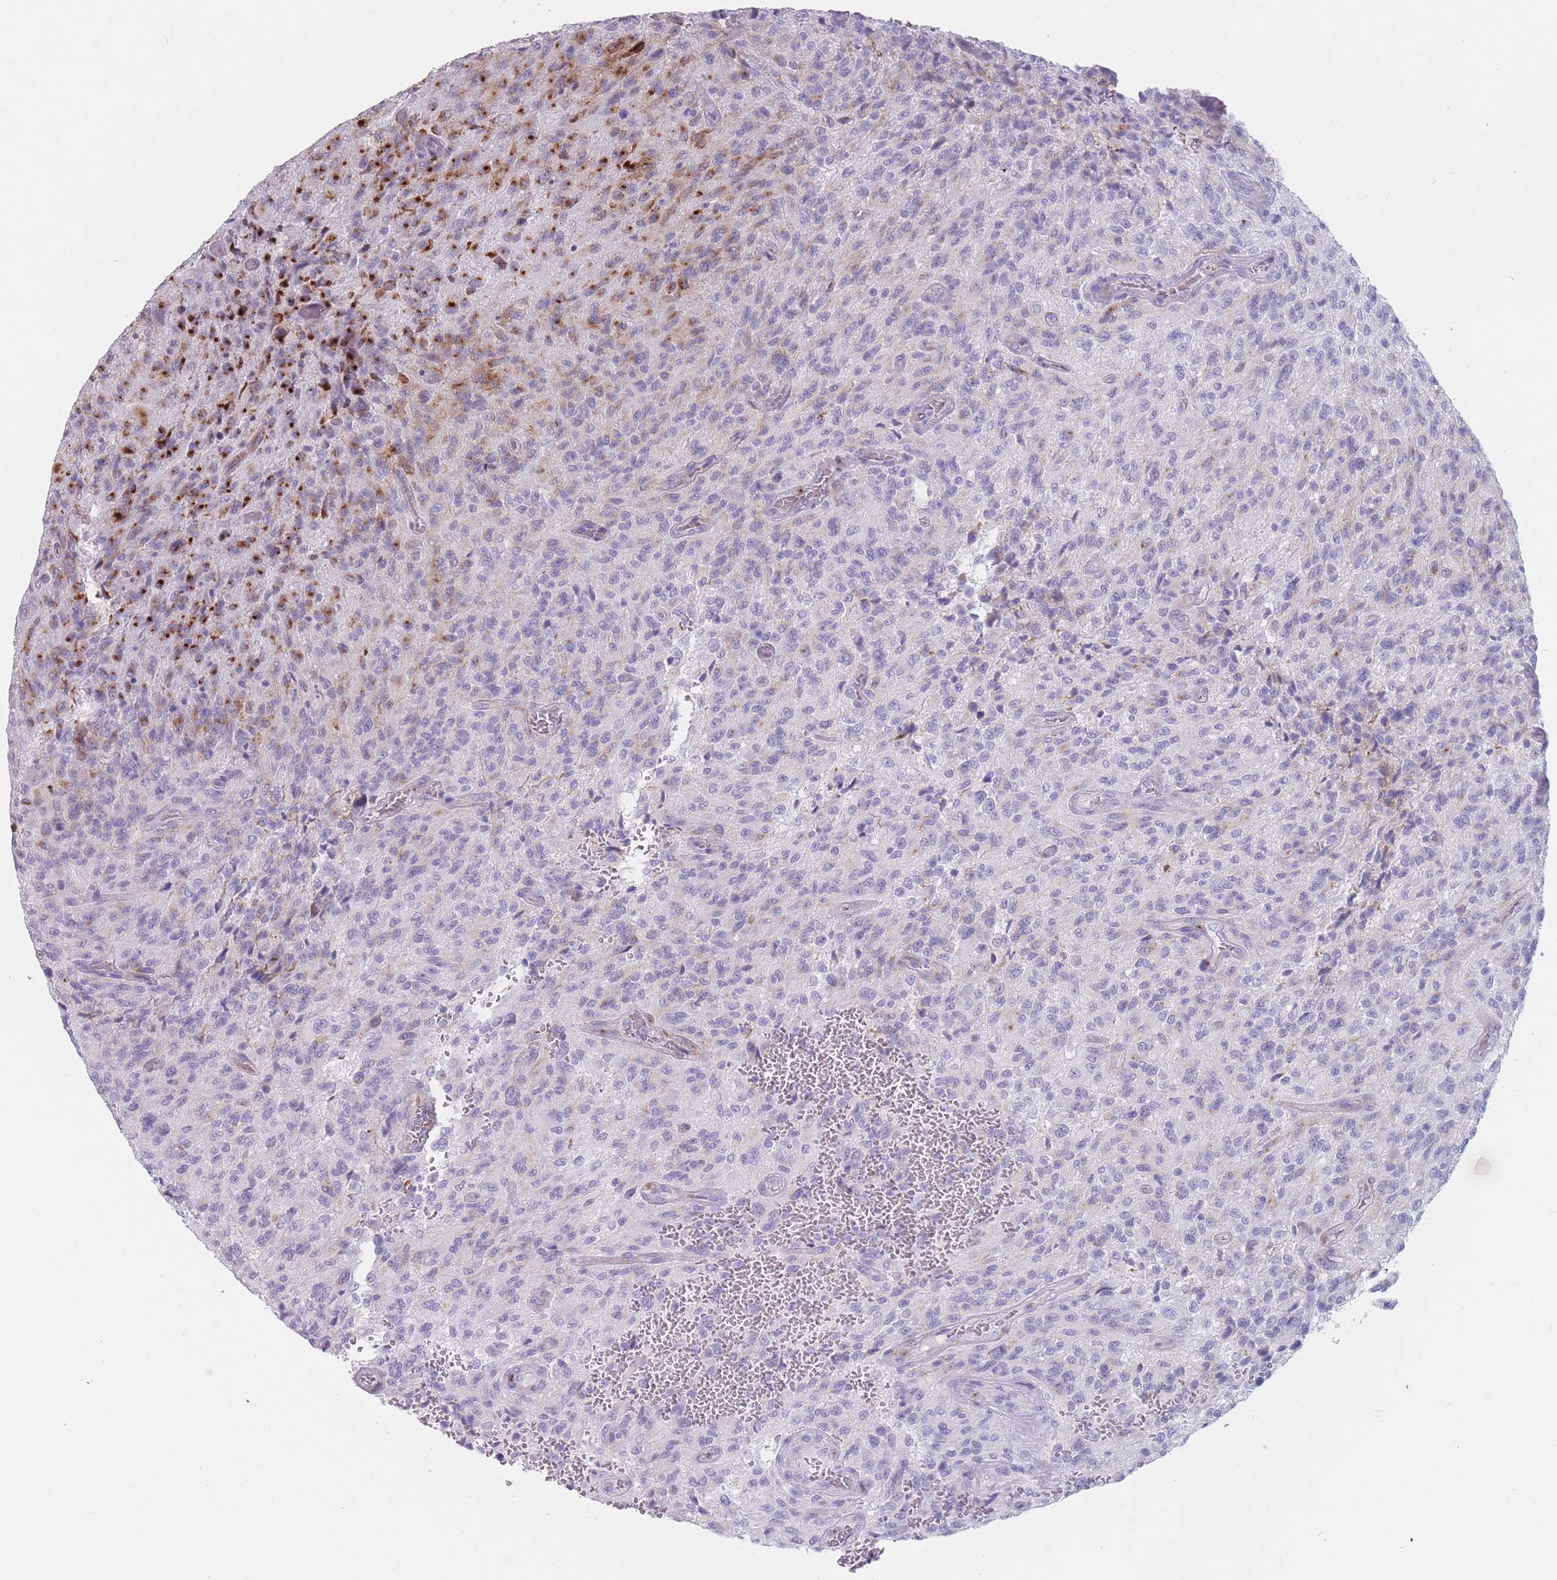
{"staining": {"intensity": "strong", "quantity": "<25%", "location": "cytoplasmic/membranous"}, "tissue": "glioma", "cell_type": "Tumor cells", "image_type": "cancer", "snomed": [{"axis": "morphology", "description": "Normal tissue, NOS"}, {"axis": "morphology", "description": "Glioma, malignant, High grade"}, {"axis": "topography", "description": "Cerebral cortex"}], "caption": "There is medium levels of strong cytoplasmic/membranous expression in tumor cells of glioma, as demonstrated by immunohistochemical staining (brown color).", "gene": "ST3GAL5", "patient": {"sex": "male", "age": 56}}